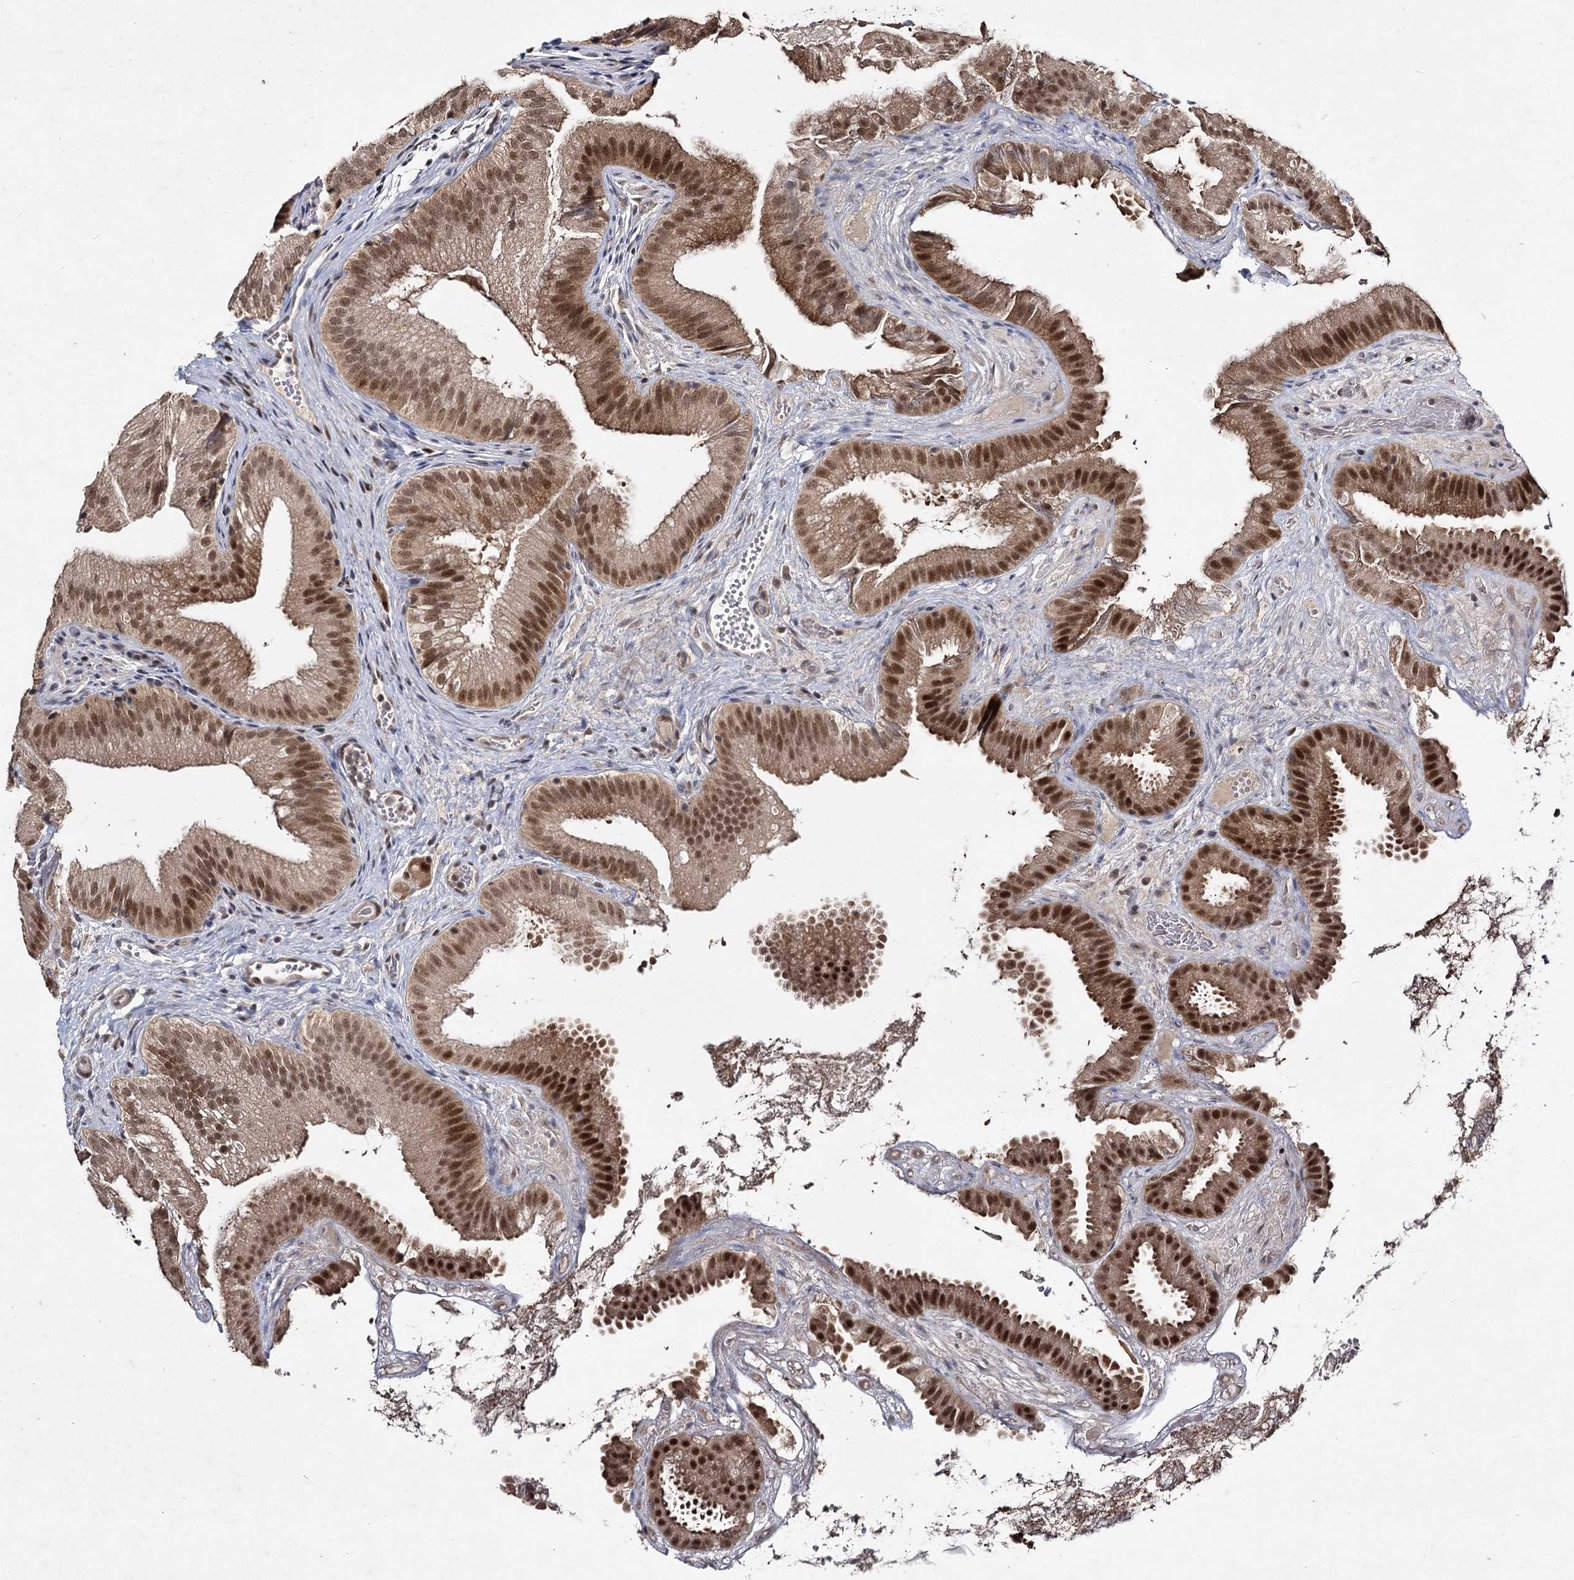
{"staining": {"intensity": "moderate", "quantity": ">75%", "location": "cytoplasmic/membranous,nuclear"}, "tissue": "gallbladder", "cell_type": "Glandular cells", "image_type": "normal", "snomed": [{"axis": "morphology", "description": "Normal tissue, NOS"}, {"axis": "topography", "description": "Gallbladder"}], "caption": "A brown stain labels moderate cytoplasmic/membranous,nuclear staining of a protein in glandular cells of unremarkable human gallbladder.", "gene": "DCUN1D4", "patient": {"sex": "female", "age": 30}}